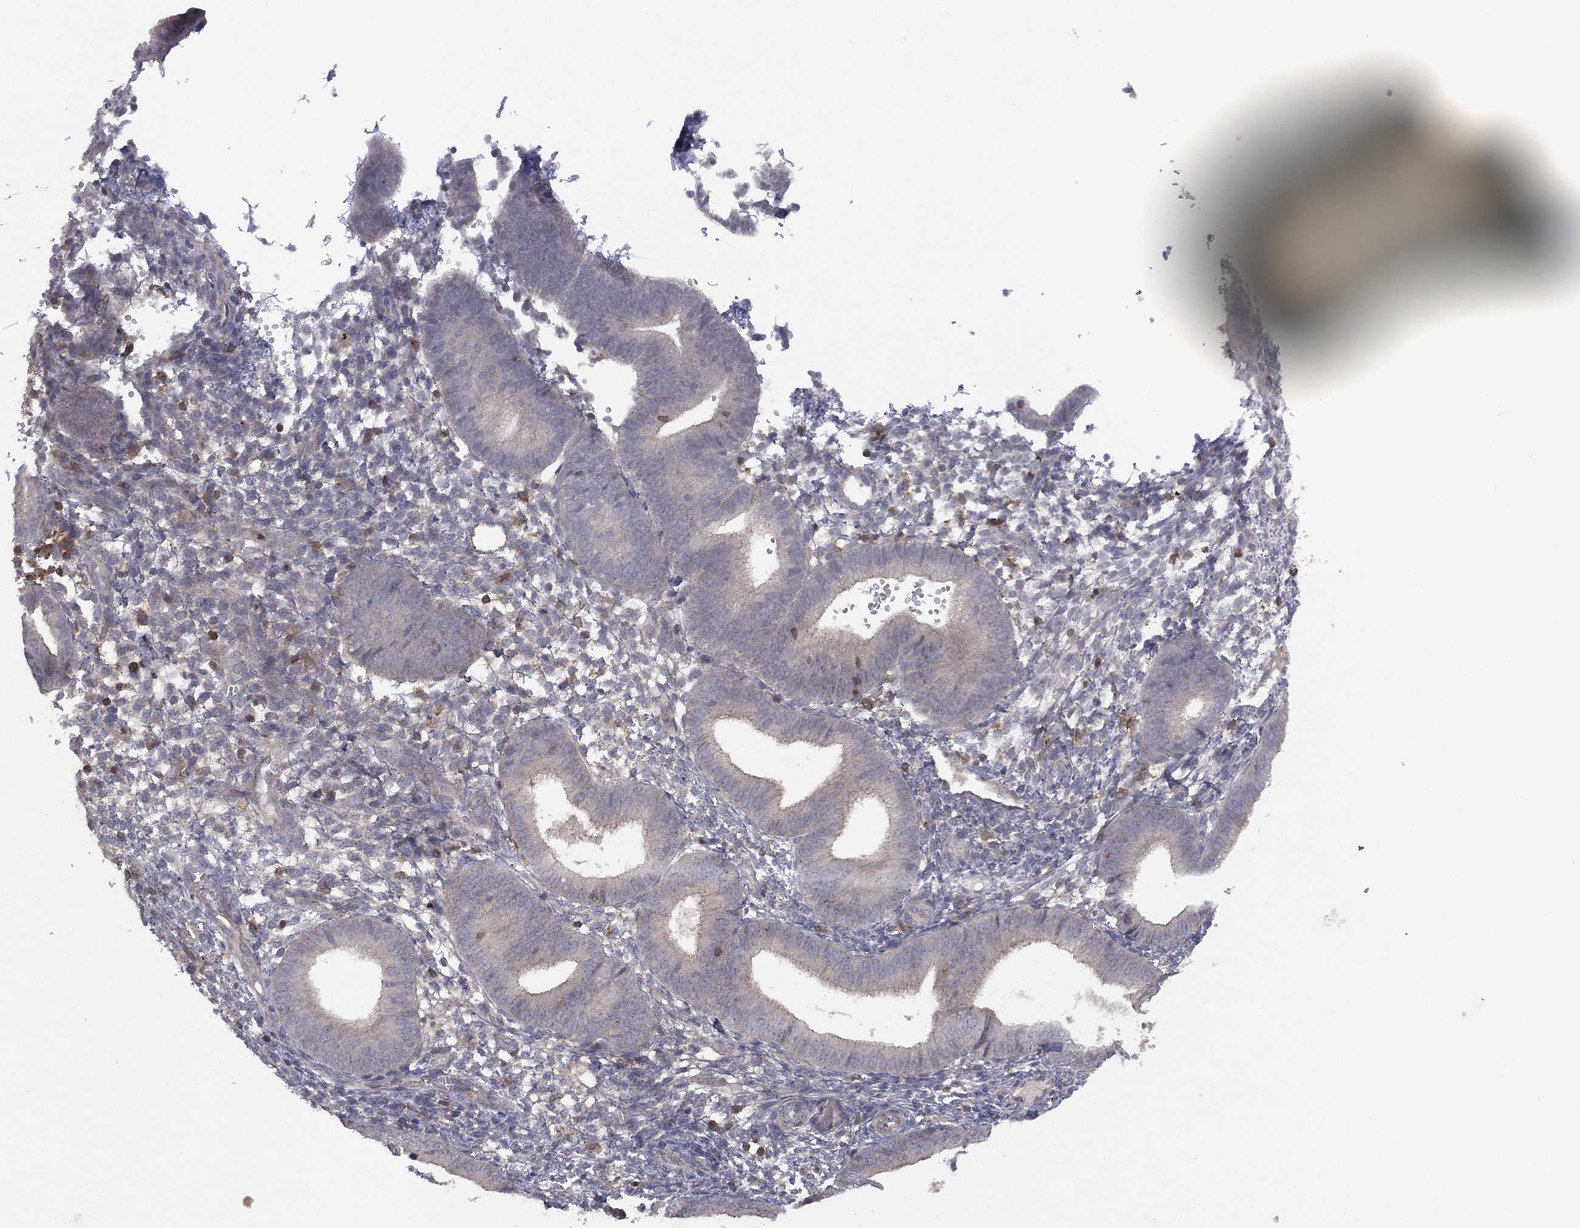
{"staining": {"intensity": "negative", "quantity": "none", "location": "none"}, "tissue": "endometrium", "cell_type": "Cells in endometrial stroma", "image_type": "normal", "snomed": [{"axis": "morphology", "description": "Normal tissue, NOS"}, {"axis": "topography", "description": "Endometrium"}], "caption": "Cells in endometrial stroma show no significant protein staining in normal endometrium.", "gene": "DOCK8", "patient": {"sex": "female", "age": 39}}